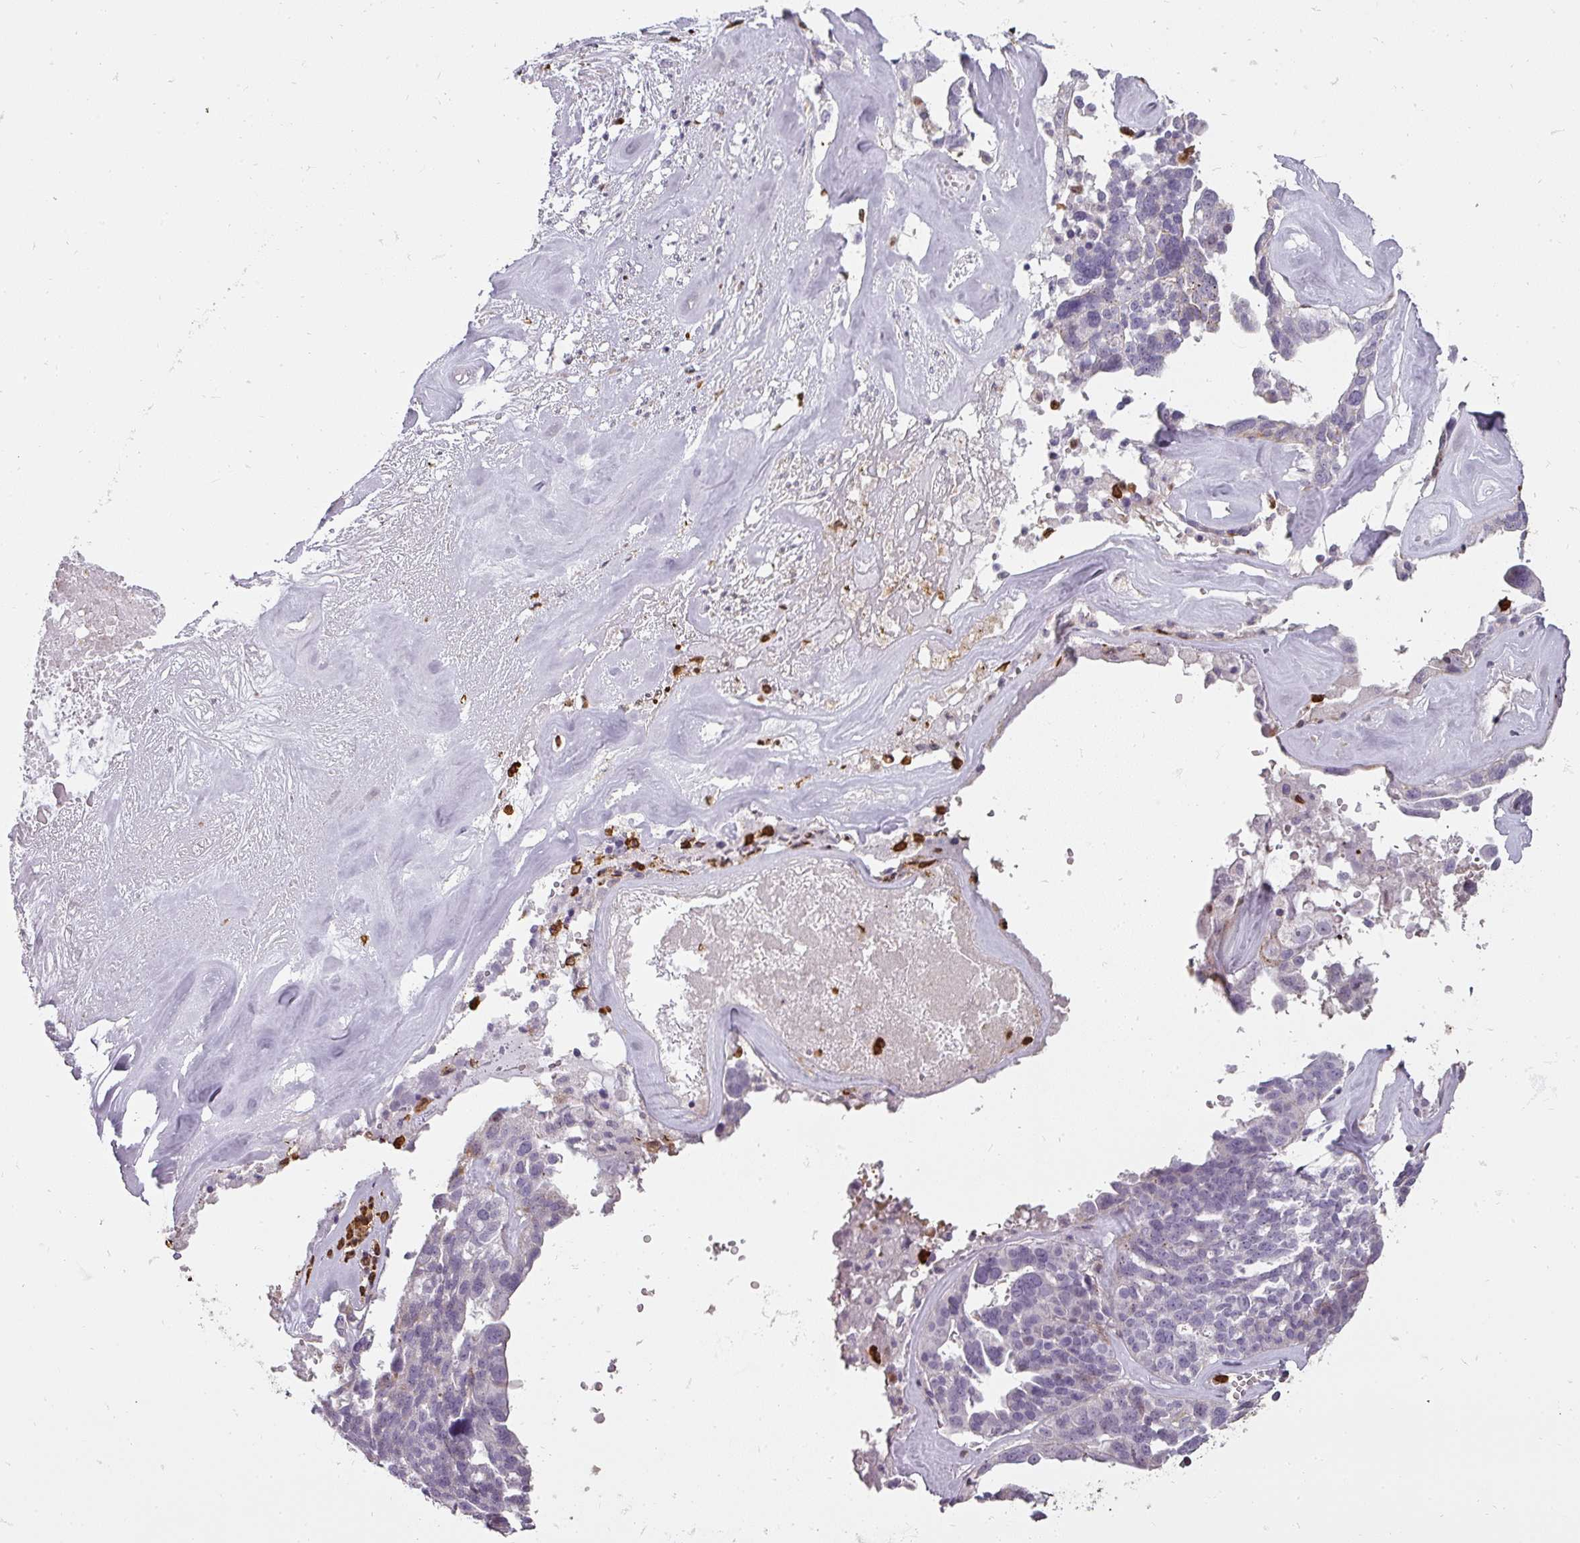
{"staining": {"intensity": "negative", "quantity": "none", "location": "none"}, "tissue": "ovarian cancer", "cell_type": "Tumor cells", "image_type": "cancer", "snomed": [{"axis": "morphology", "description": "Cystadenocarcinoma, serous, NOS"}, {"axis": "topography", "description": "Ovary"}], "caption": "Immunohistochemistry photomicrograph of ovarian cancer stained for a protein (brown), which shows no positivity in tumor cells.", "gene": "BIK", "patient": {"sex": "female", "age": 59}}